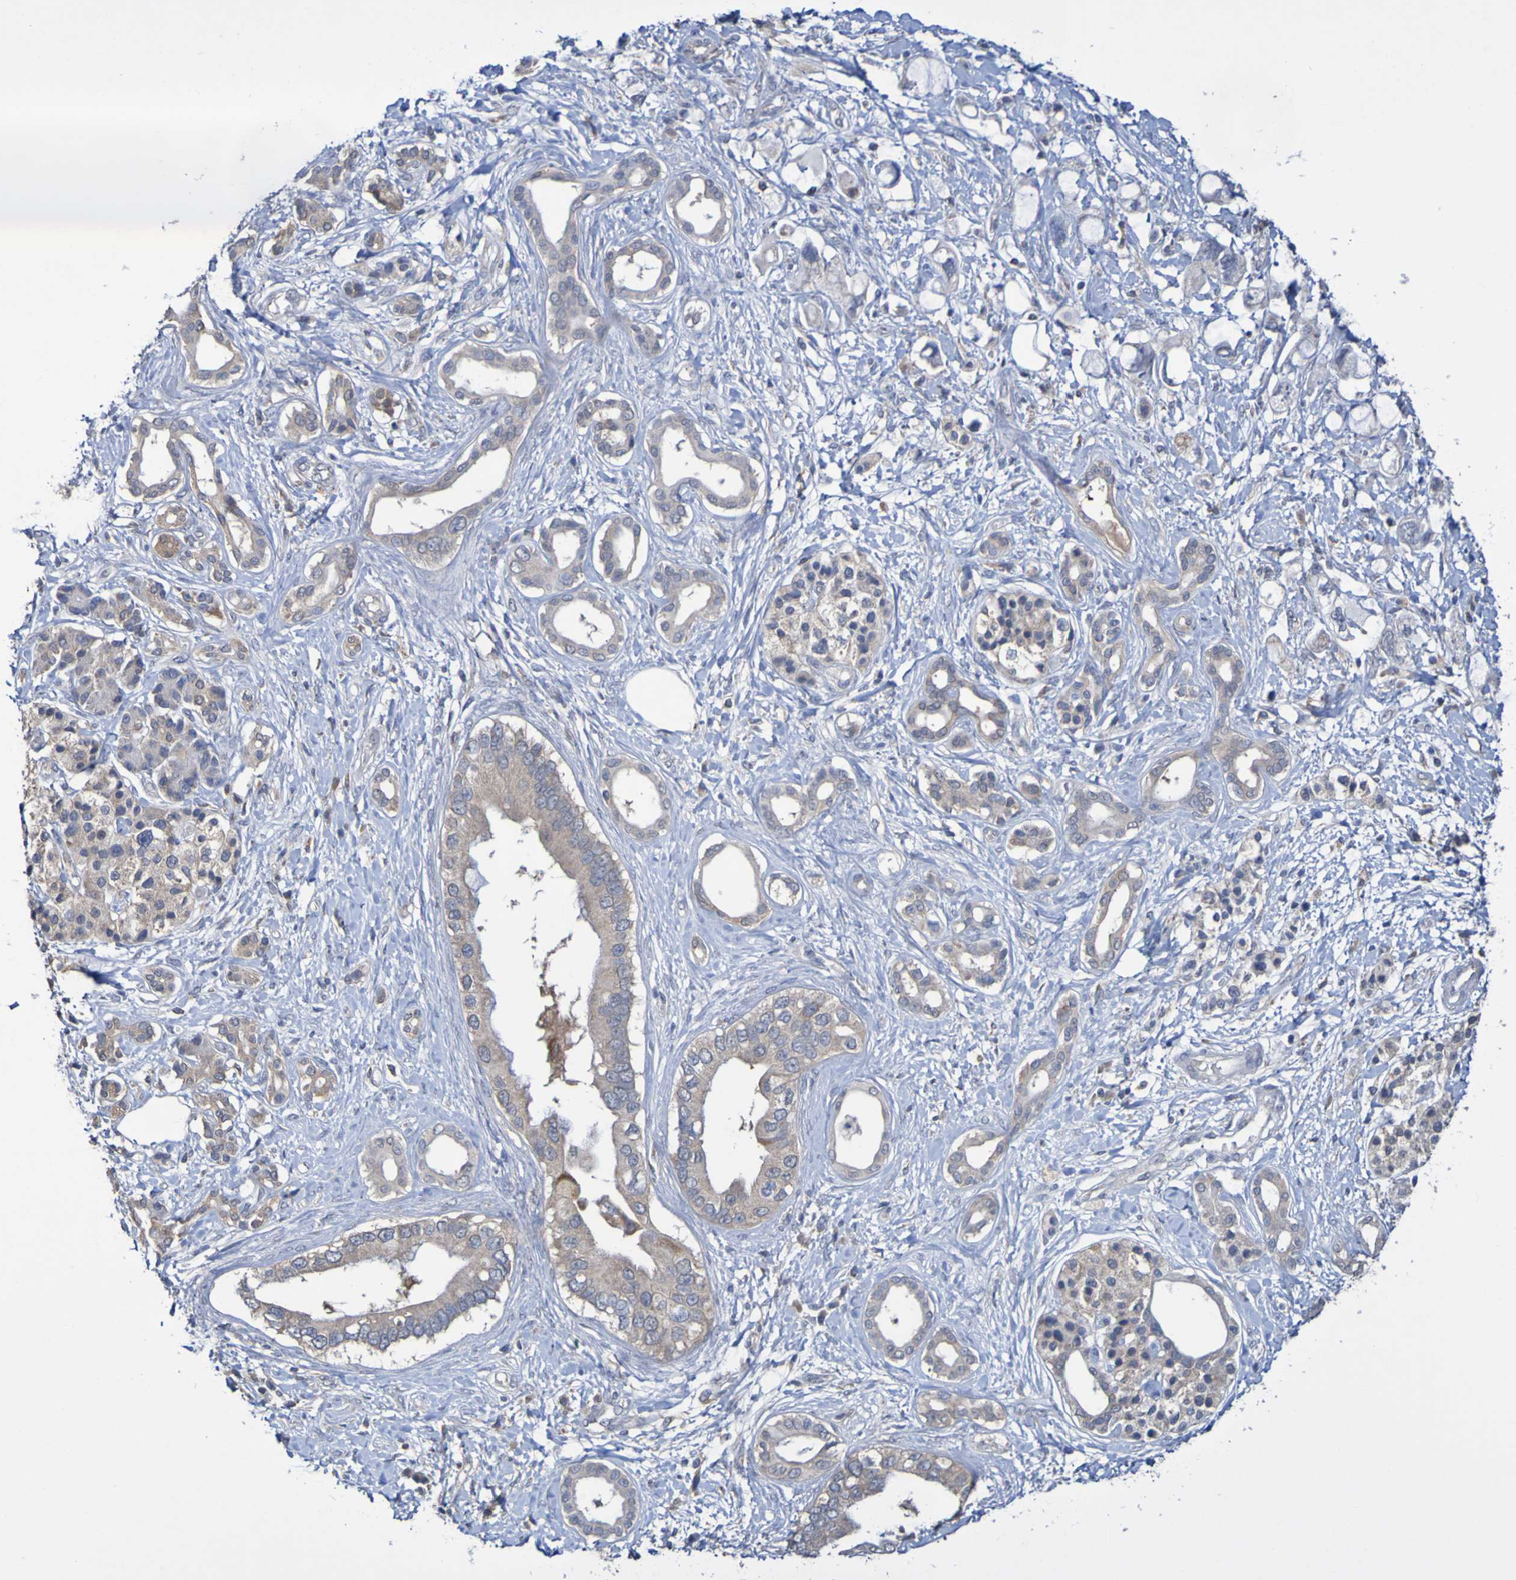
{"staining": {"intensity": "weak", "quantity": ">75%", "location": "cytoplasmic/membranous"}, "tissue": "pancreatic cancer", "cell_type": "Tumor cells", "image_type": "cancer", "snomed": [{"axis": "morphology", "description": "Adenocarcinoma, NOS"}, {"axis": "topography", "description": "Pancreas"}], "caption": "High-power microscopy captured an immunohistochemistry histopathology image of pancreatic cancer, revealing weak cytoplasmic/membranous positivity in about >75% of tumor cells.", "gene": "C3orf18", "patient": {"sex": "female", "age": 56}}